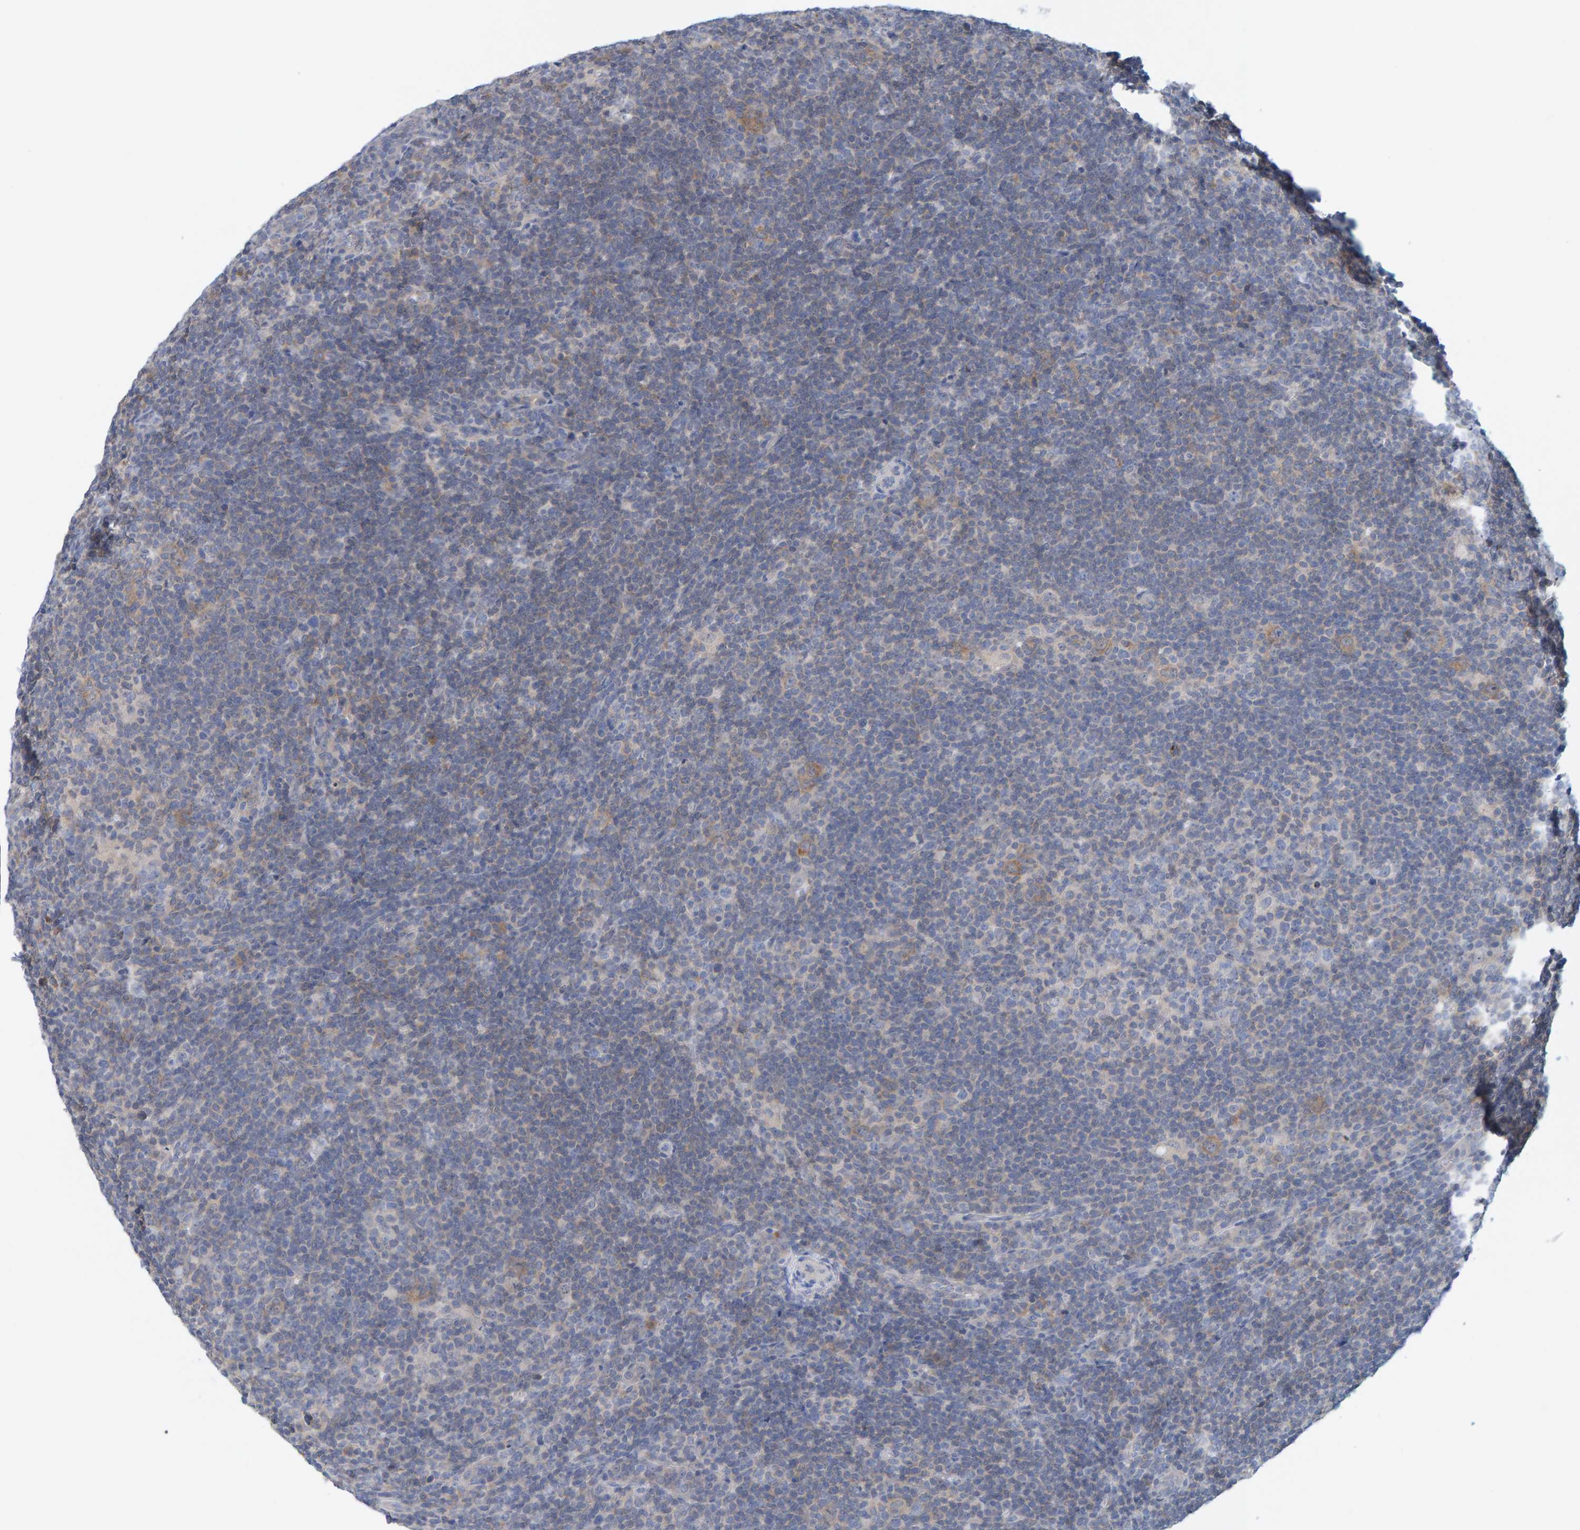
{"staining": {"intensity": "weak", "quantity": "<25%", "location": "cytoplasmic/membranous"}, "tissue": "lymphoma", "cell_type": "Tumor cells", "image_type": "cancer", "snomed": [{"axis": "morphology", "description": "Hodgkin's disease, NOS"}, {"axis": "topography", "description": "Lymph node"}], "caption": "This image is of lymphoma stained with IHC to label a protein in brown with the nuclei are counter-stained blue. There is no staining in tumor cells.", "gene": "TATDN1", "patient": {"sex": "female", "age": 57}}